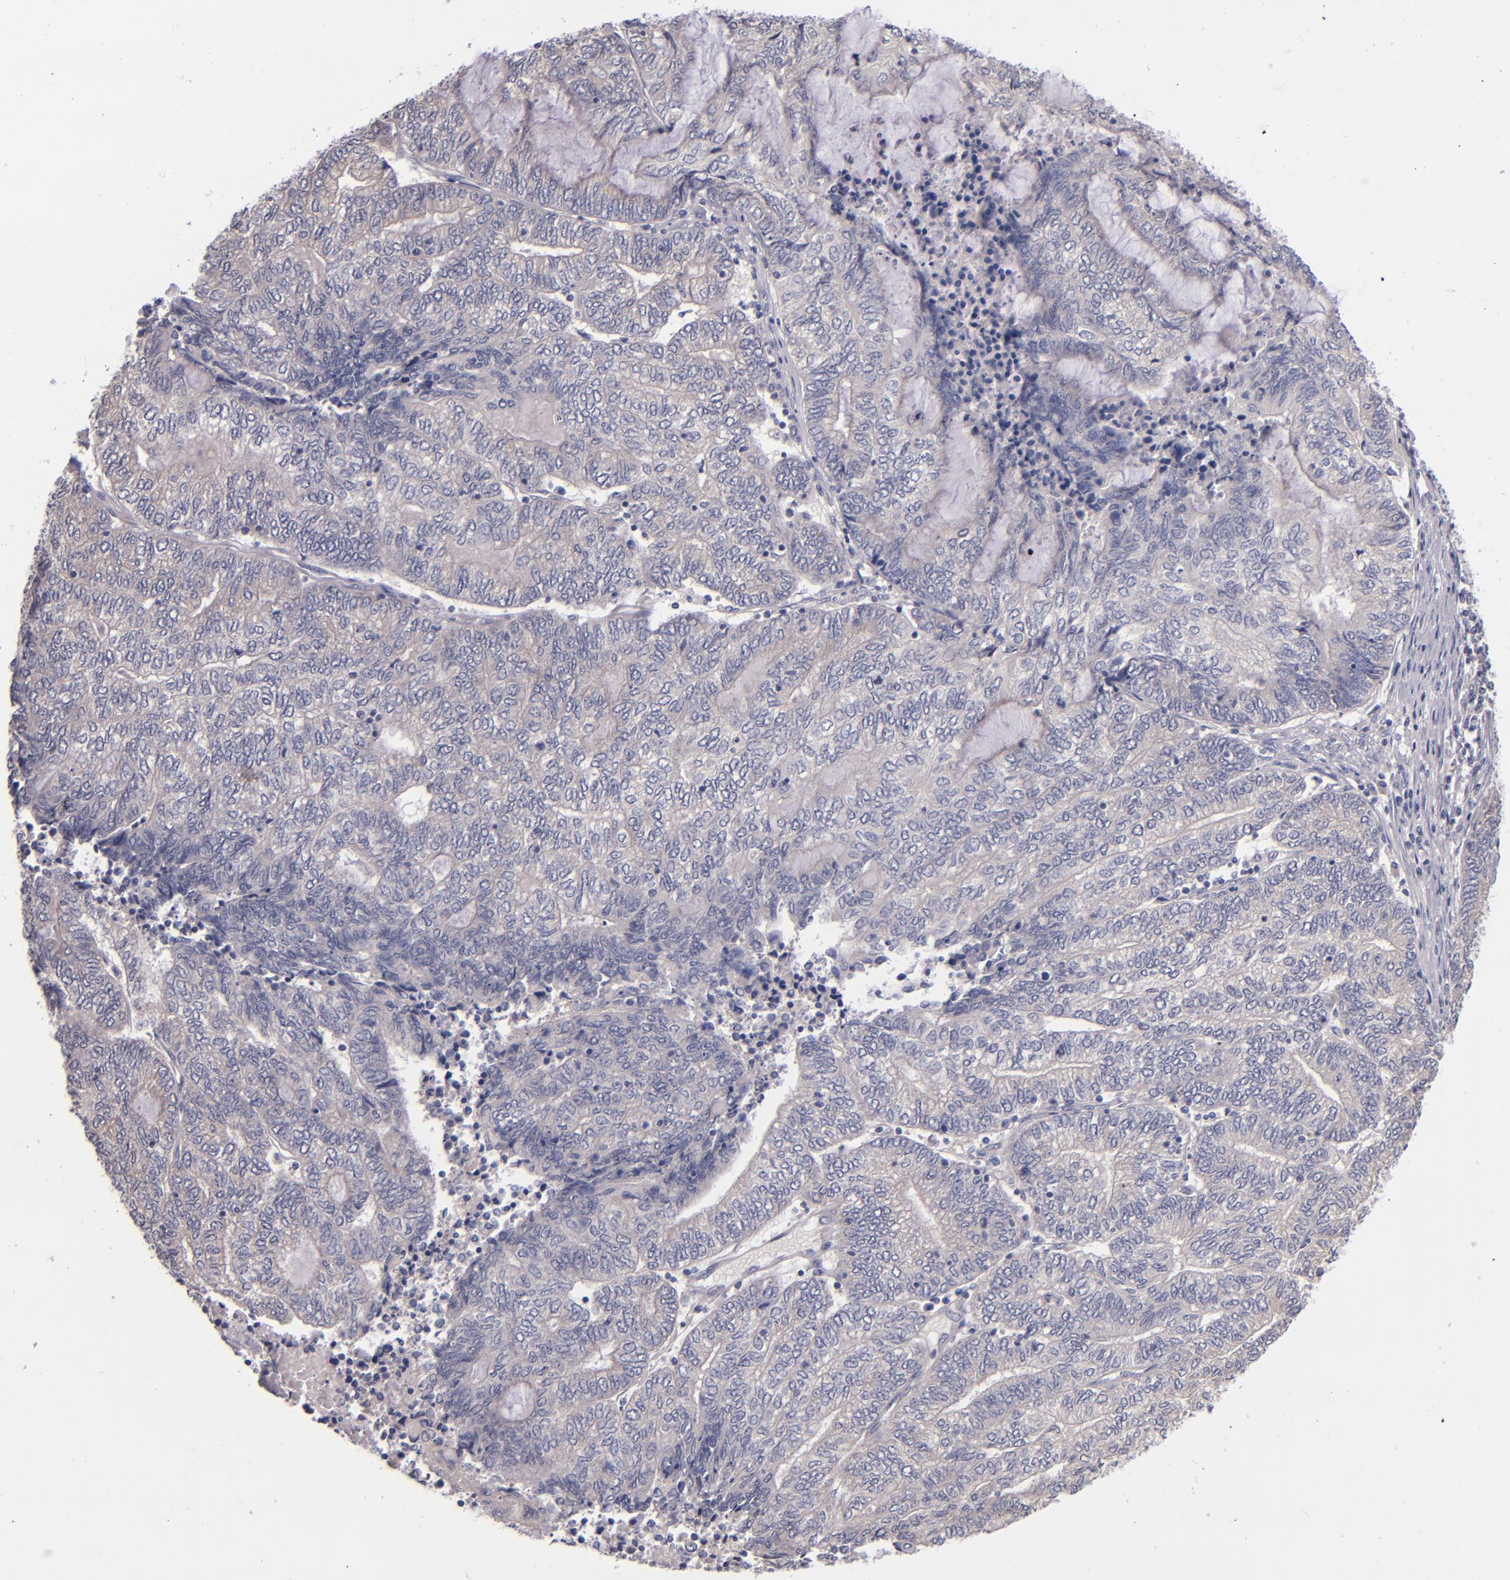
{"staining": {"intensity": "negative", "quantity": "none", "location": "none"}, "tissue": "endometrial cancer", "cell_type": "Tumor cells", "image_type": "cancer", "snomed": [{"axis": "morphology", "description": "Adenocarcinoma, NOS"}, {"axis": "topography", "description": "Uterus"}, {"axis": "topography", "description": "Endometrium"}], "caption": "This is an immunohistochemistry (IHC) histopathology image of human endometrial cancer (adenocarcinoma). There is no expression in tumor cells.", "gene": "TSC2", "patient": {"sex": "female", "age": 70}}